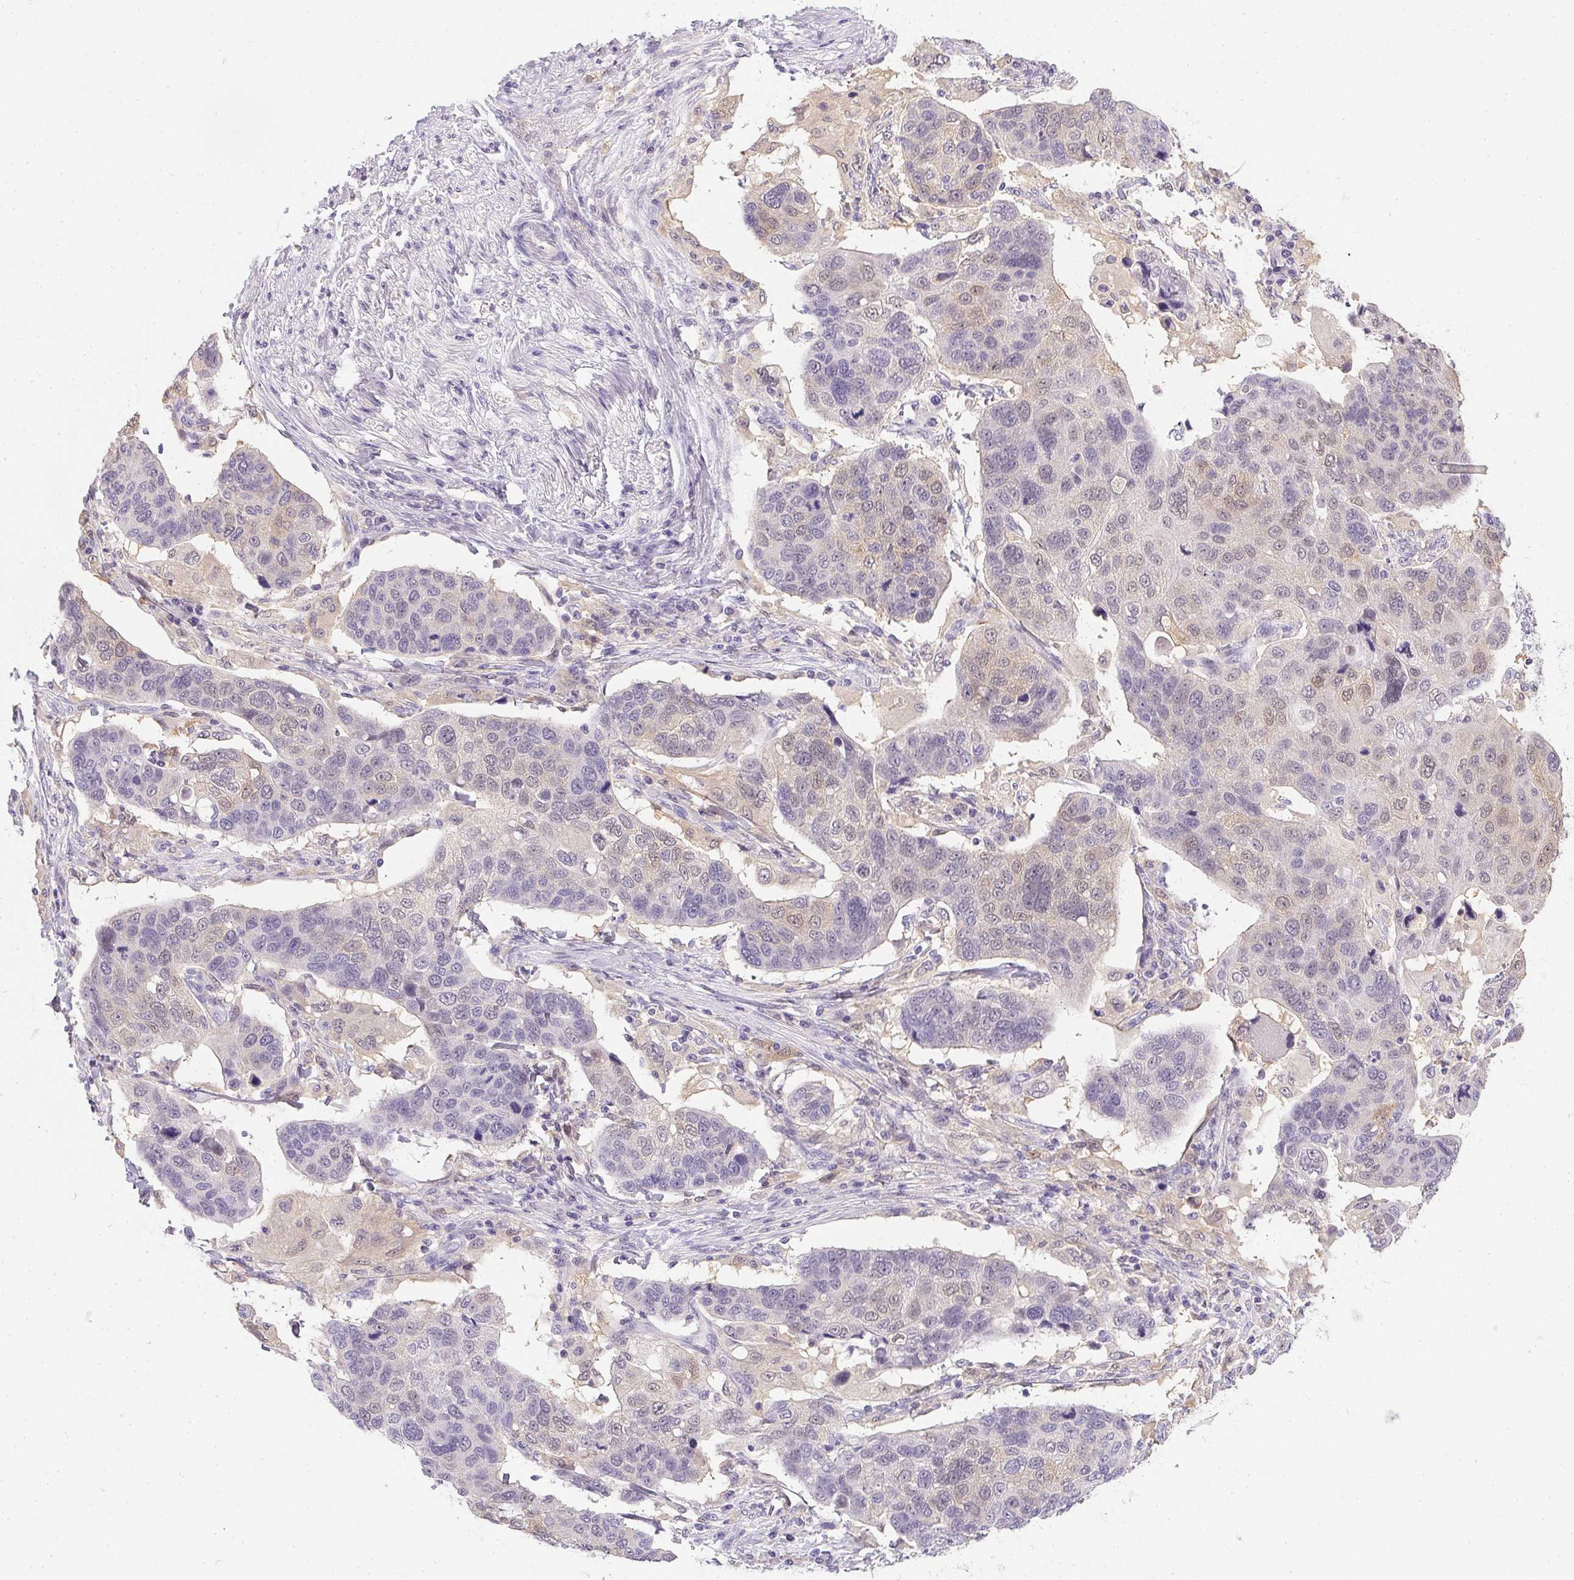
{"staining": {"intensity": "negative", "quantity": "none", "location": "none"}, "tissue": "lung cancer", "cell_type": "Tumor cells", "image_type": "cancer", "snomed": [{"axis": "morphology", "description": "Squamous cell carcinoma, NOS"}, {"axis": "topography", "description": "Lymph node"}, {"axis": "topography", "description": "Lung"}], "caption": "High magnification brightfield microscopy of squamous cell carcinoma (lung) stained with DAB (brown) and counterstained with hematoxylin (blue): tumor cells show no significant expression.", "gene": "DNAJC5G", "patient": {"sex": "male", "age": 61}}